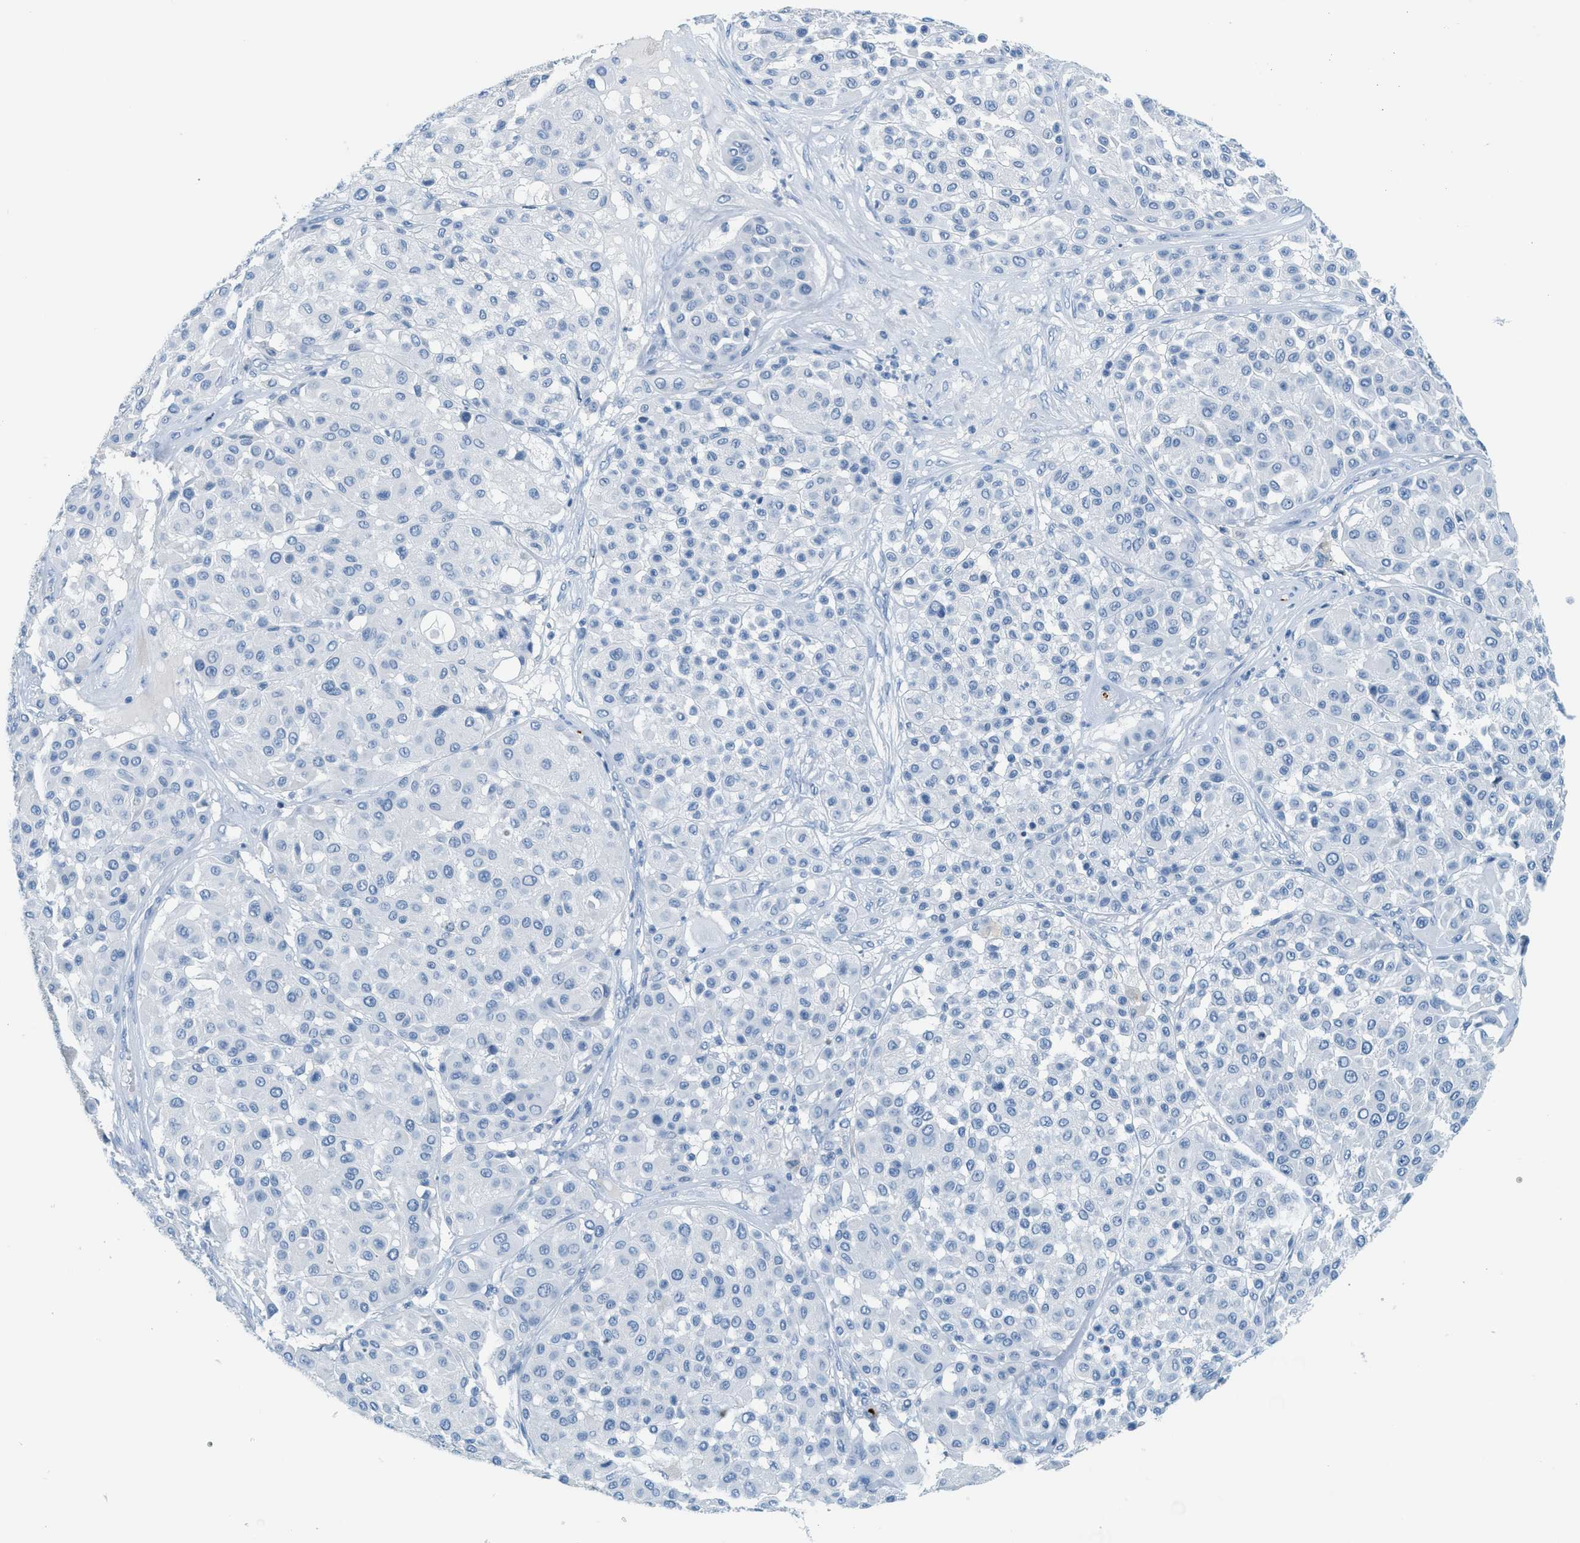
{"staining": {"intensity": "negative", "quantity": "none", "location": "none"}, "tissue": "melanoma", "cell_type": "Tumor cells", "image_type": "cancer", "snomed": [{"axis": "morphology", "description": "Malignant melanoma, Metastatic site"}, {"axis": "topography", "description": "Soft tissue"}], "caption": "The photomicrograph demonstrates no staining of tumor cells in malignant melanoma (metastatic site).", "gene": "PPBP", "patient": {"sex": "male", "age": 41}}